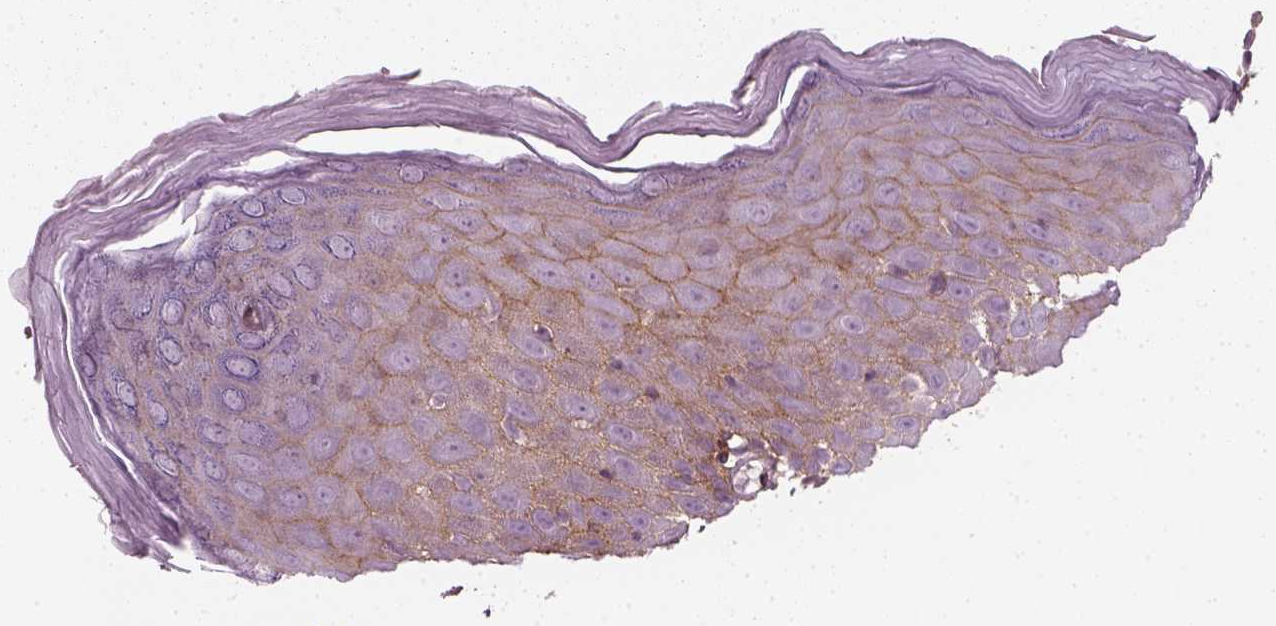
{"staining": {"intensity": "strong", "quantity": "<25%", "location": "cytoplasmic/membranous"}, "tissue": "skin", "cell_type": "Epidermal cells", "image_type": "normal", "snomed": [{"axis": "morphology", "description": "Normal tissue, NOS"}, {"axis": "topography", "description": "Vulva"}], "caption": "Immunohistochemistry (IHC) histopathology image of unremarkable skin: skin stained using immunohistochemistry (IHC) reveals medium levels of strong protein expression localized specifically in the cytoplasmic/membranous of epidermal cells, appearing as a cytoplasmic/membranous brown color.", "gene": "NPTN", "patient": {"sex": "female", "age": 68}}